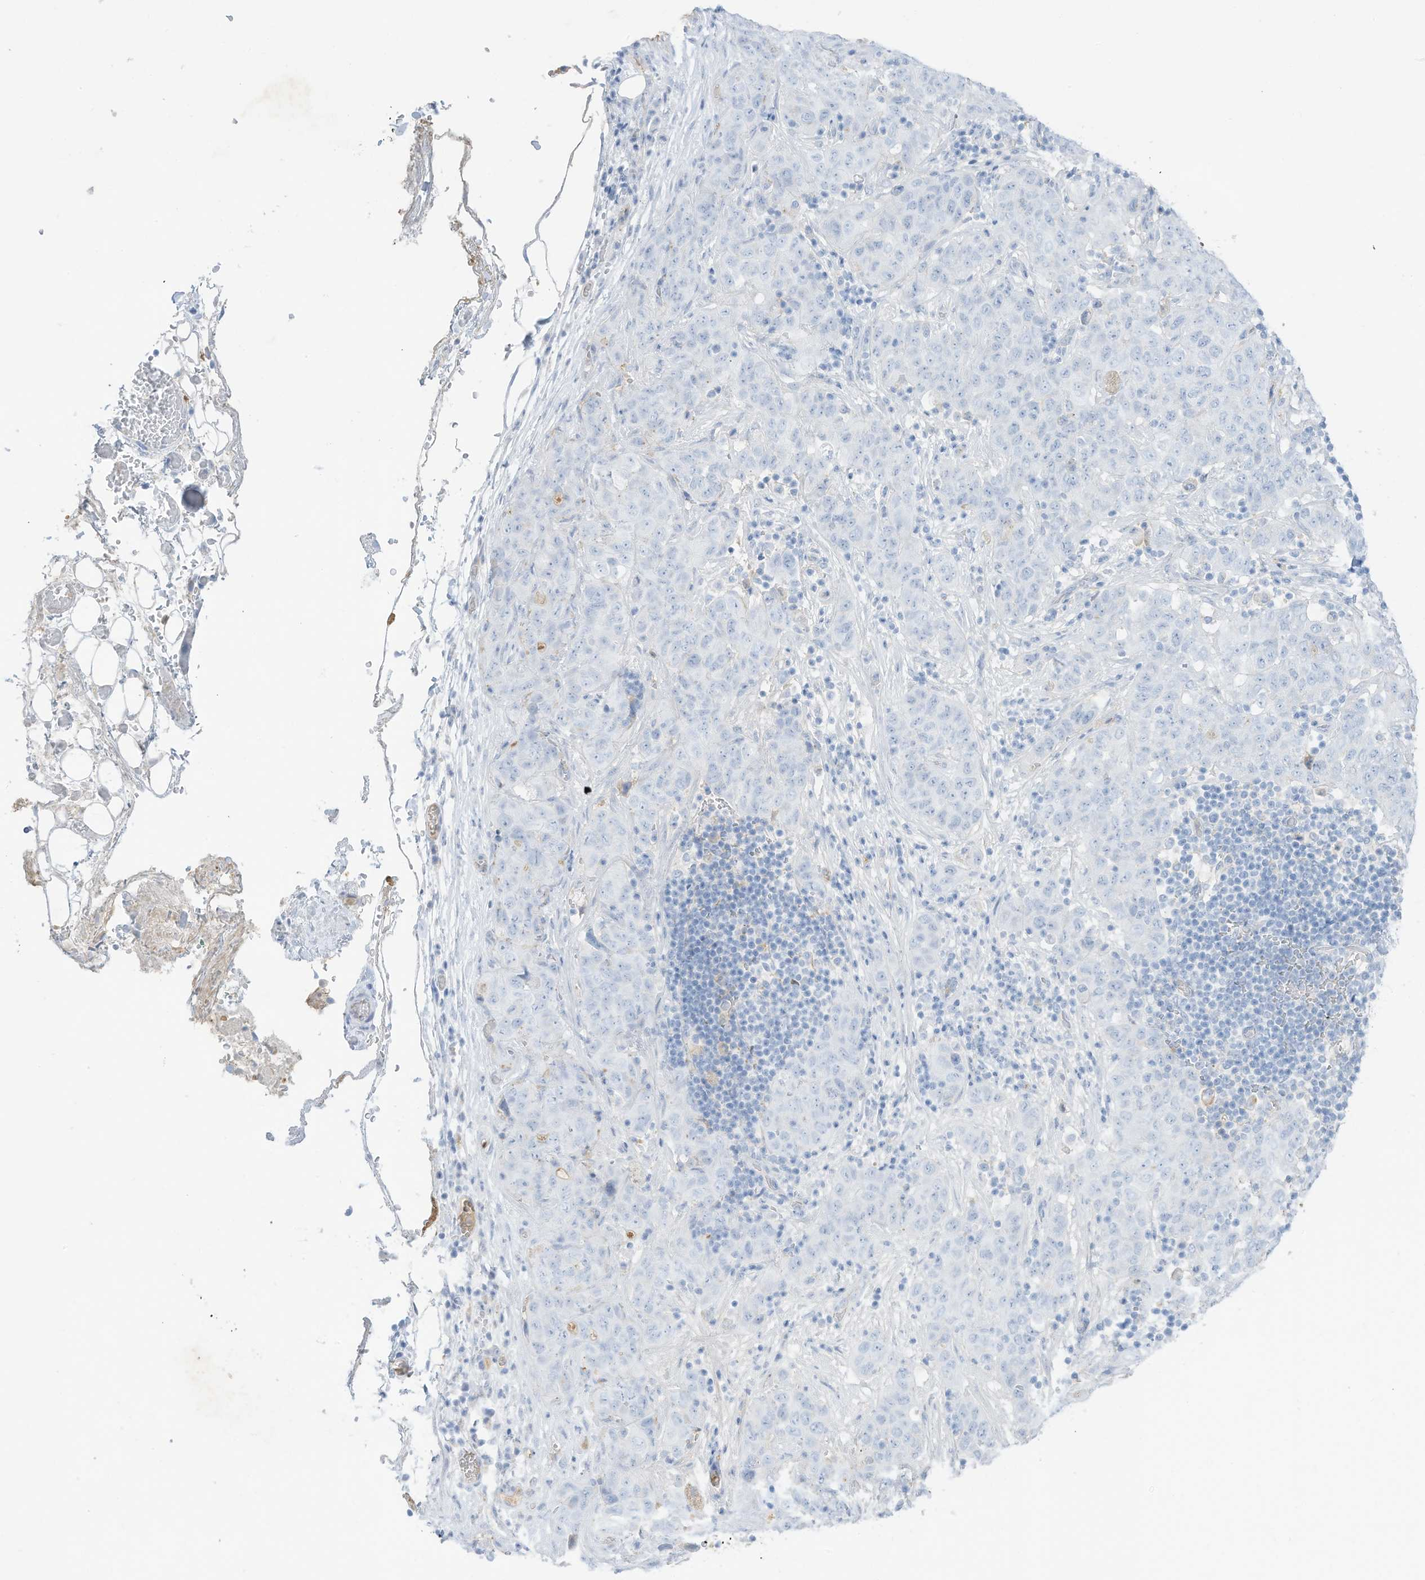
{"staining": {"intensity": "negative", "quantity": "none", "location": "none"}, "tissue": "stomach cancer", "cell_type": "Tumor cells", "image_type": "cancer", "snomed": [{"axis": "morphology", "description": "Normal tissue, NOS"}, {"axis": "morphology", "description": "Adenocarcinoma, NOS"}, {"axis": "topography", "description": "Lymph node"}, {"axis": "topography", "description": "Stomach"}], "caption": "Protein analysis of adenocarcinoma (stomach) reveals no significant staining in tumor cells.", "gene": "HSD17B13", "patient": {"sex": "male", "age": 48}}